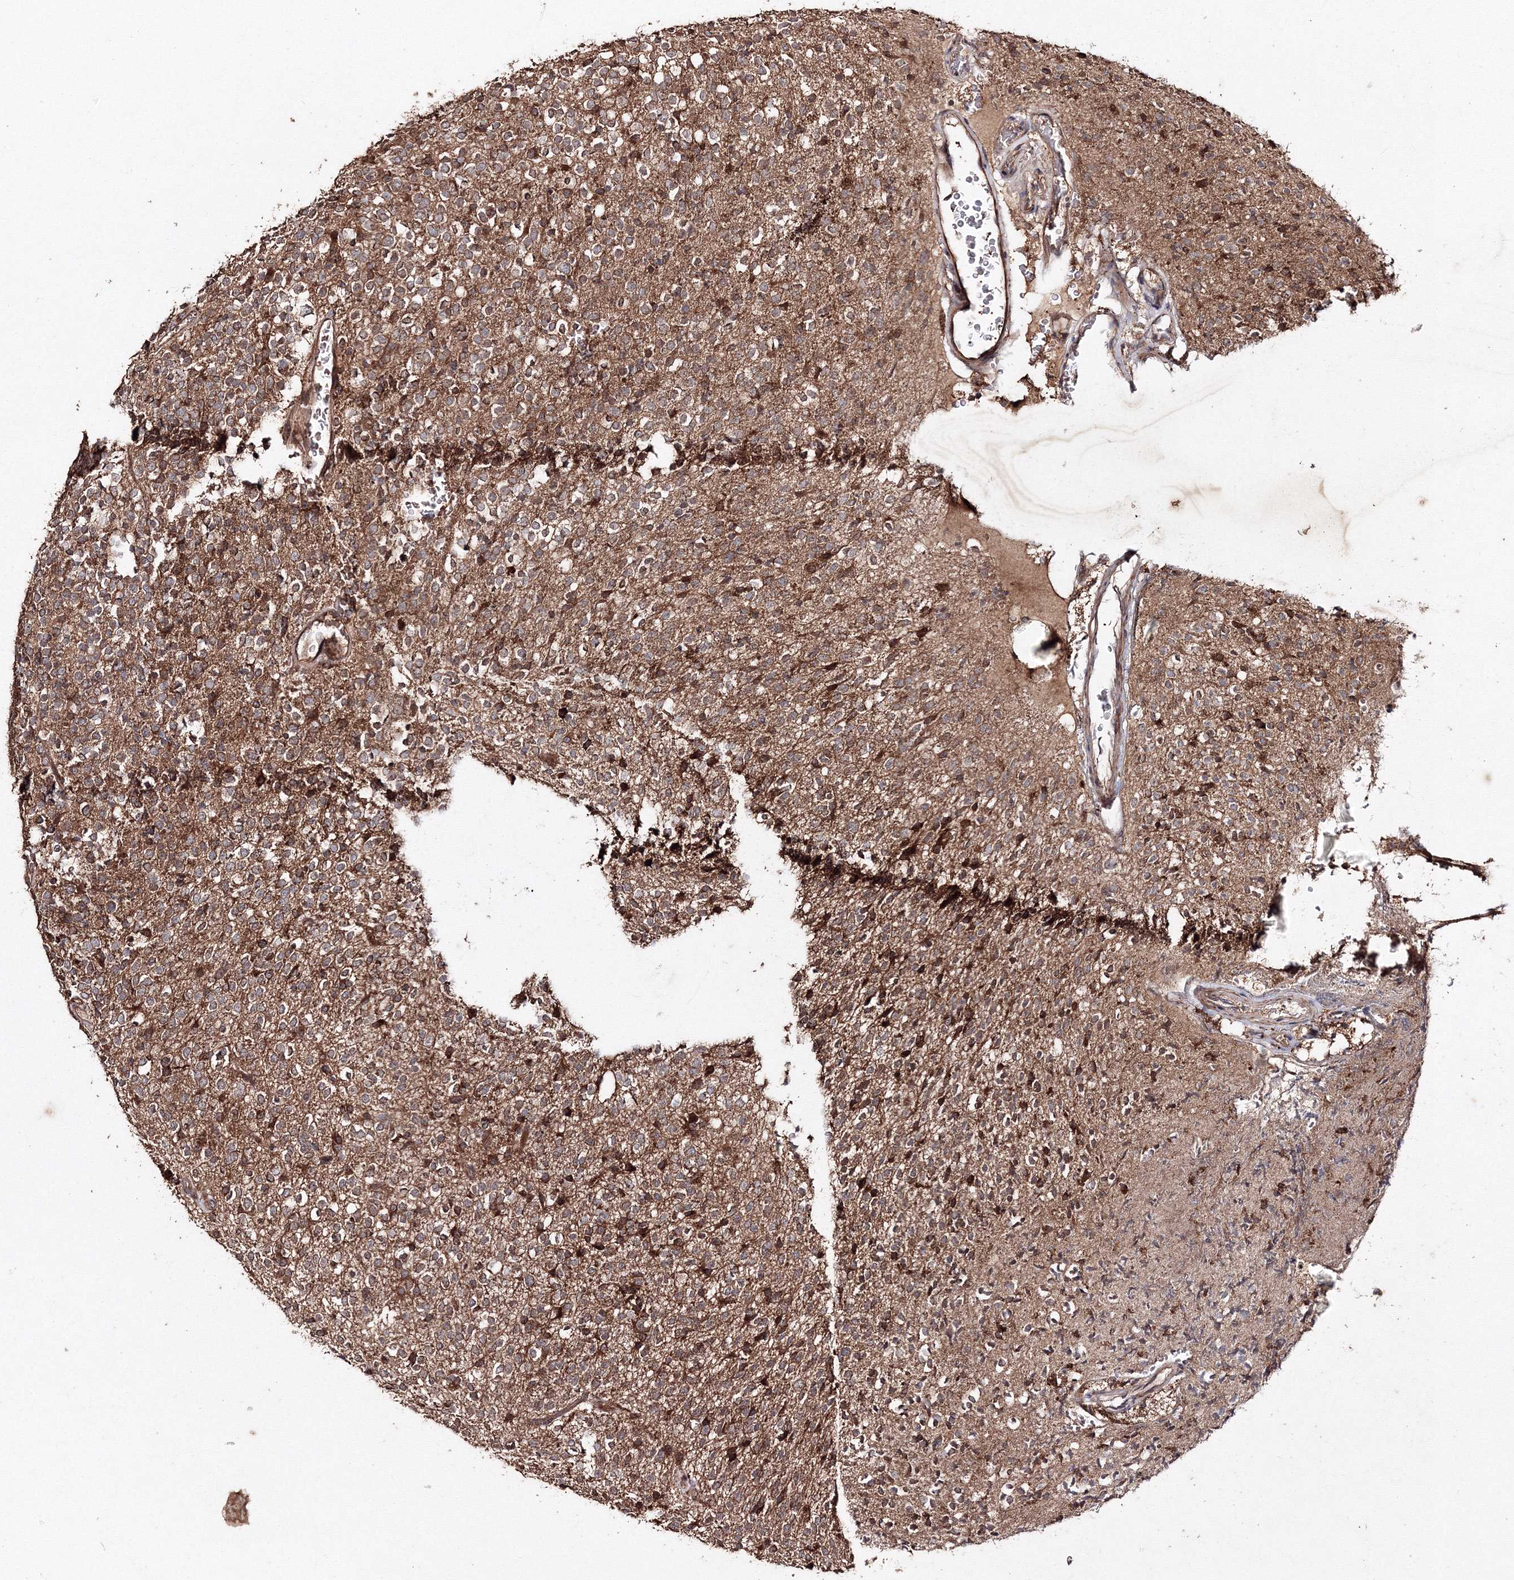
{"staining": {"intensity": "moderate", "quantity": "25%-75%", "location": "cytoplasmic/membranous"}, "tissue": "glioma", "cell_type": "Tumor cells", "image_type": "cancer", "snomed": [{"axis": "morphology", "description": "Glioma, malignant, High grade"}, {"axis": "topography", "description": "Brain"}], "caption": "Immunohistochemistry (IHC) micrograph of neoplastic tissue: human glioma stained using immunohistochemistry exhibits medium levels of moderate protein expression localized specifically in the cytoplasmic/membranous of tumor cells, appearing as a cytoplasmic/membranous brown color.", "gene": "DDO", "patient": {"sex": "male", "age": 34}}